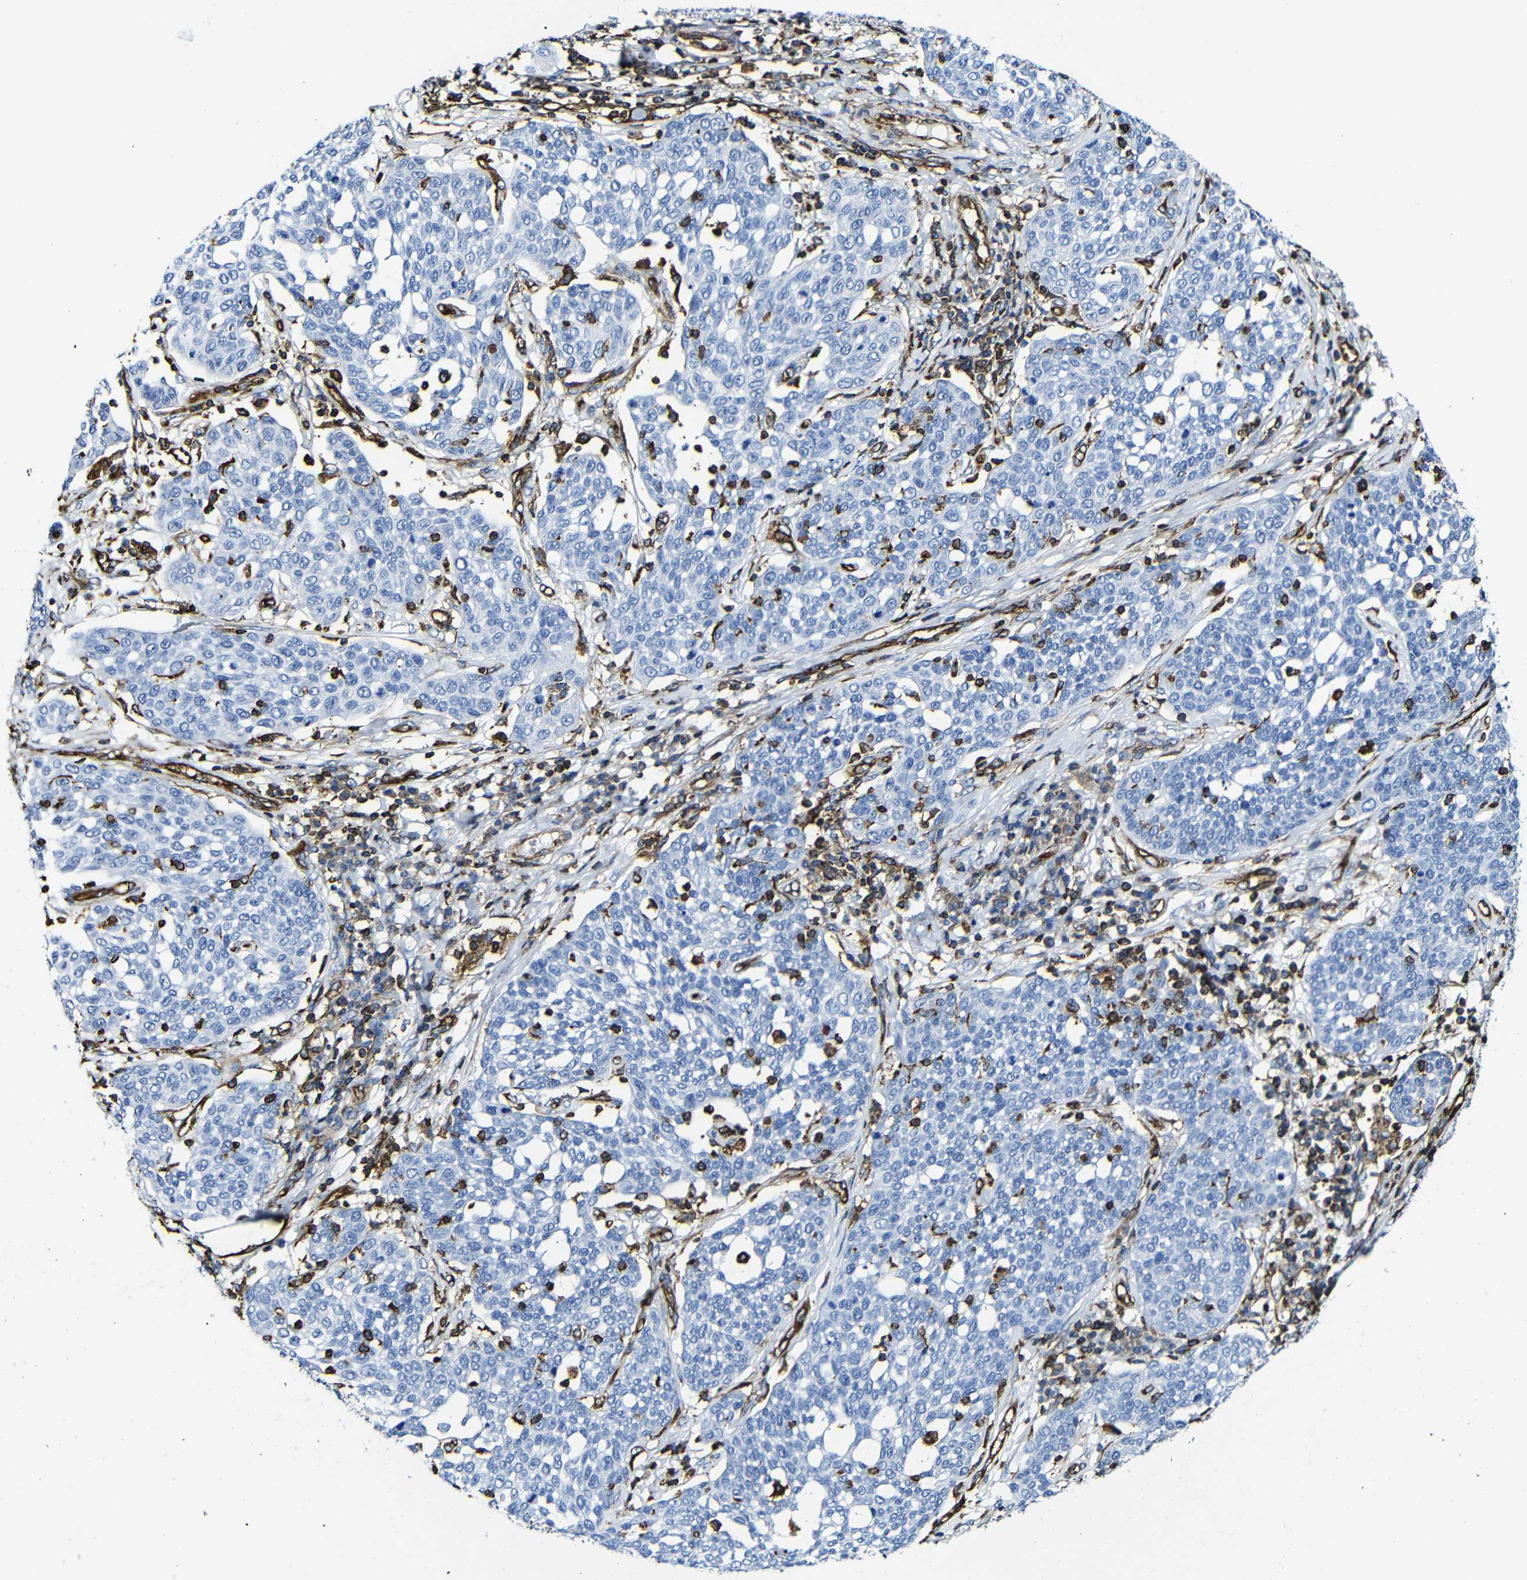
{"staining": {"intensity": "negative", "quantity": "none", "location": "none"}, "tissue": "cervical cancer", "cell_type": "Tumor cells", "image_type": "cancer", "snomed": [{"axis": "morphology", "description": "Squamous cell carcinoma, NOS"}, {"axis": "topography", "description": "Cervix"}], "caption": "Tumor cells are negative for brown protein staining in cervical squamous cell carcinoma.", "gene": "MSN", "patient": {"sex": "female", "age": 34}}